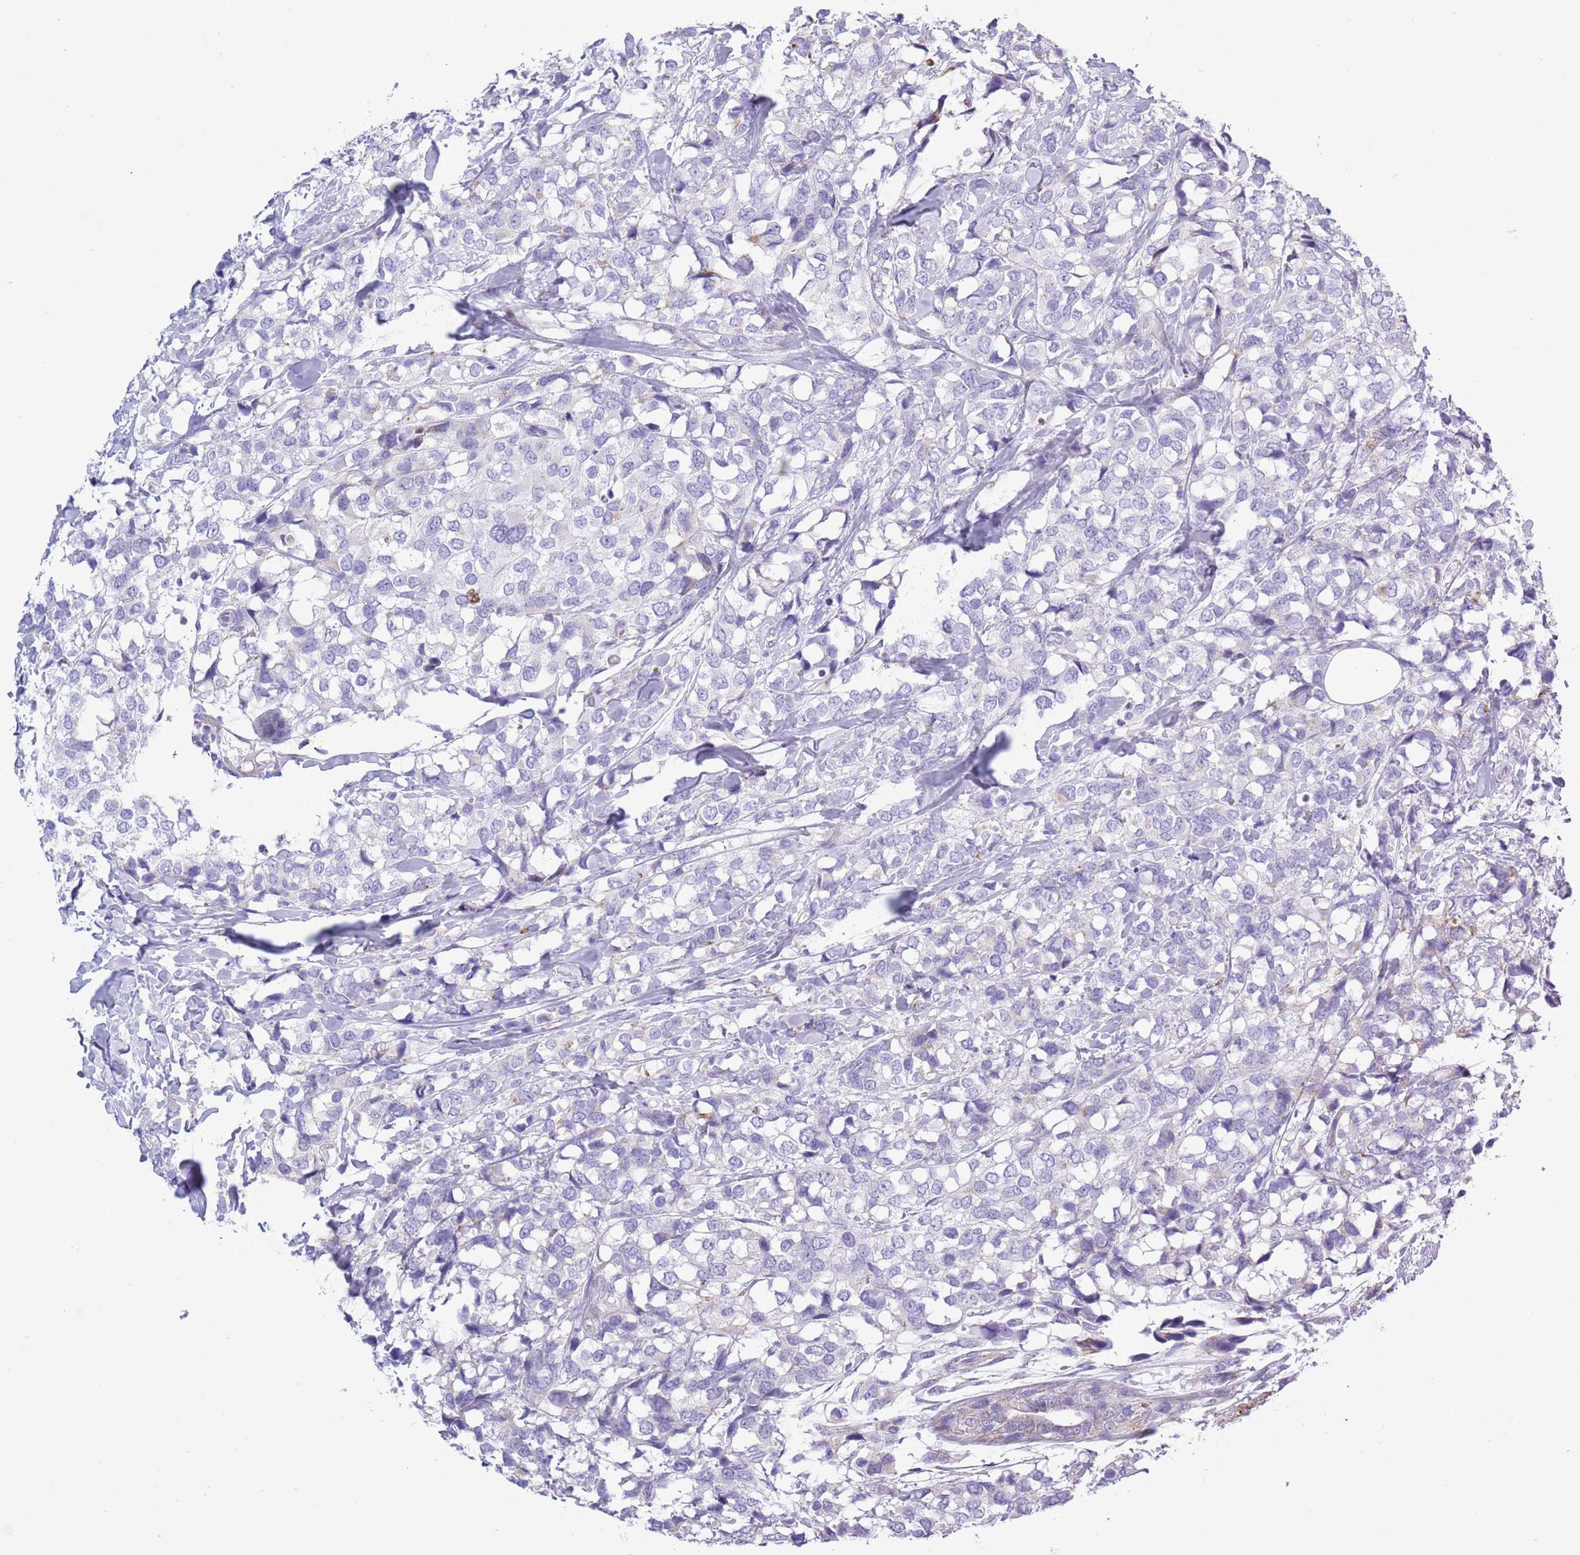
{"staining": {"intensity": "negative", "quantity": "none", "location": "none"}, "tissue": "breast cancer", "cell_type": "Tumor cells", "image_type": "cancer", "snomed": [{"axis": "morphology", "description": "Lobular carcinoma"}, {"axis": "topography", "description": "Breast"}], "caption": "Immunohistochemistry micrograph of human breast cancer (lobular carcinoma) stained for a protein (brown), which displays no expression in tumor cells.", "gene": "MOCOS", "patient": {"sex": "female", "age": 59}}